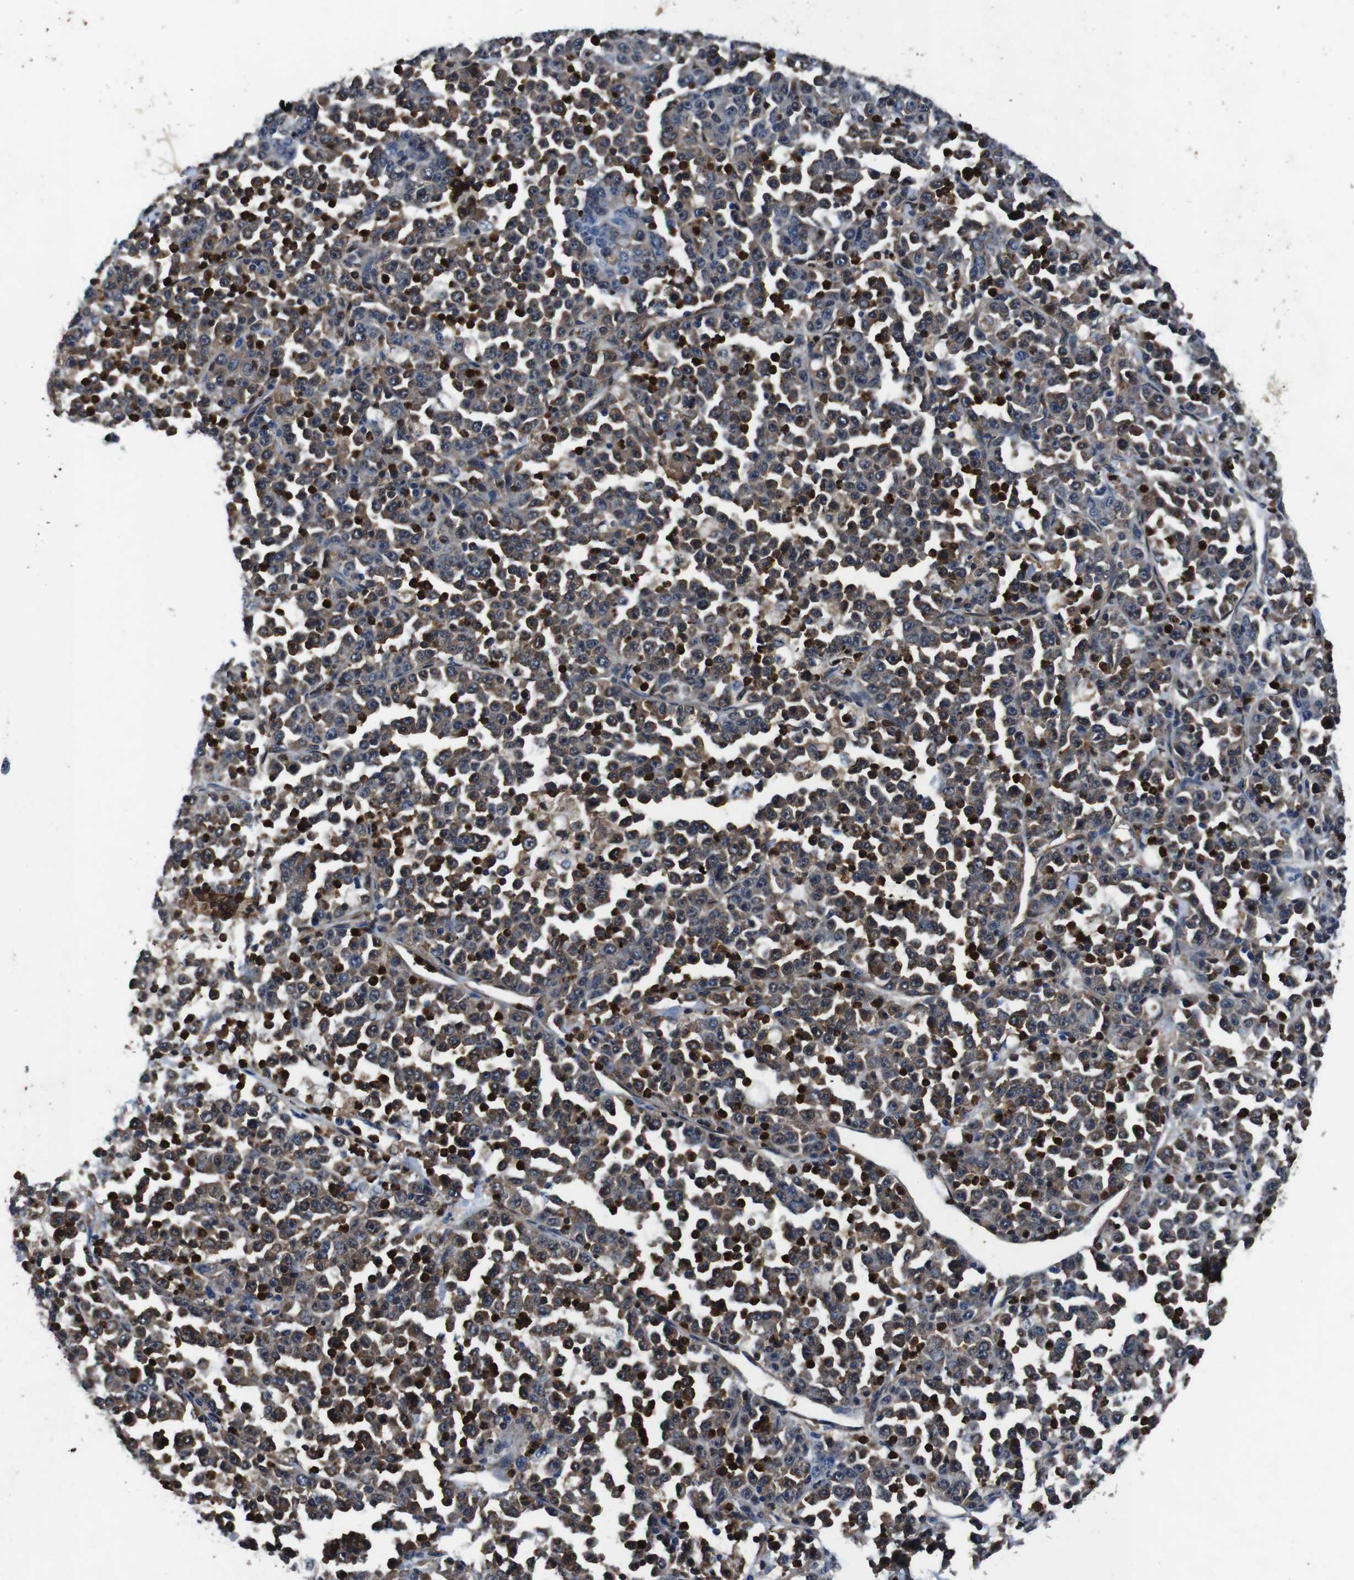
{"staining": {"intensity": "strong", "quantity": "<25%", "location": "cytoplasmic/membranous,nuclear"}, "tissue": "stomach cancer", "cell_type": "Tumor cells", "image_type": "cancer", "snomed": [{"axis": "morphology", "description": "Normal tissue, NOS"}, {"axis": "morphology", "description": "Adenocarcinoma, NOS"}, {"axis": "topography", "description": "Stomach, upper"}, {"axis": "topography", "description": "Stomach"}], "caption": "This micrograph shows immunohistochemistry staining of adenocarcinoma (stomach), with medium strong cytoplasmic/membranous and nuclear expression in about <25% of tumor cells.", "gene": "ANXA1", "patient": {"sex": "male", "age": 59}}